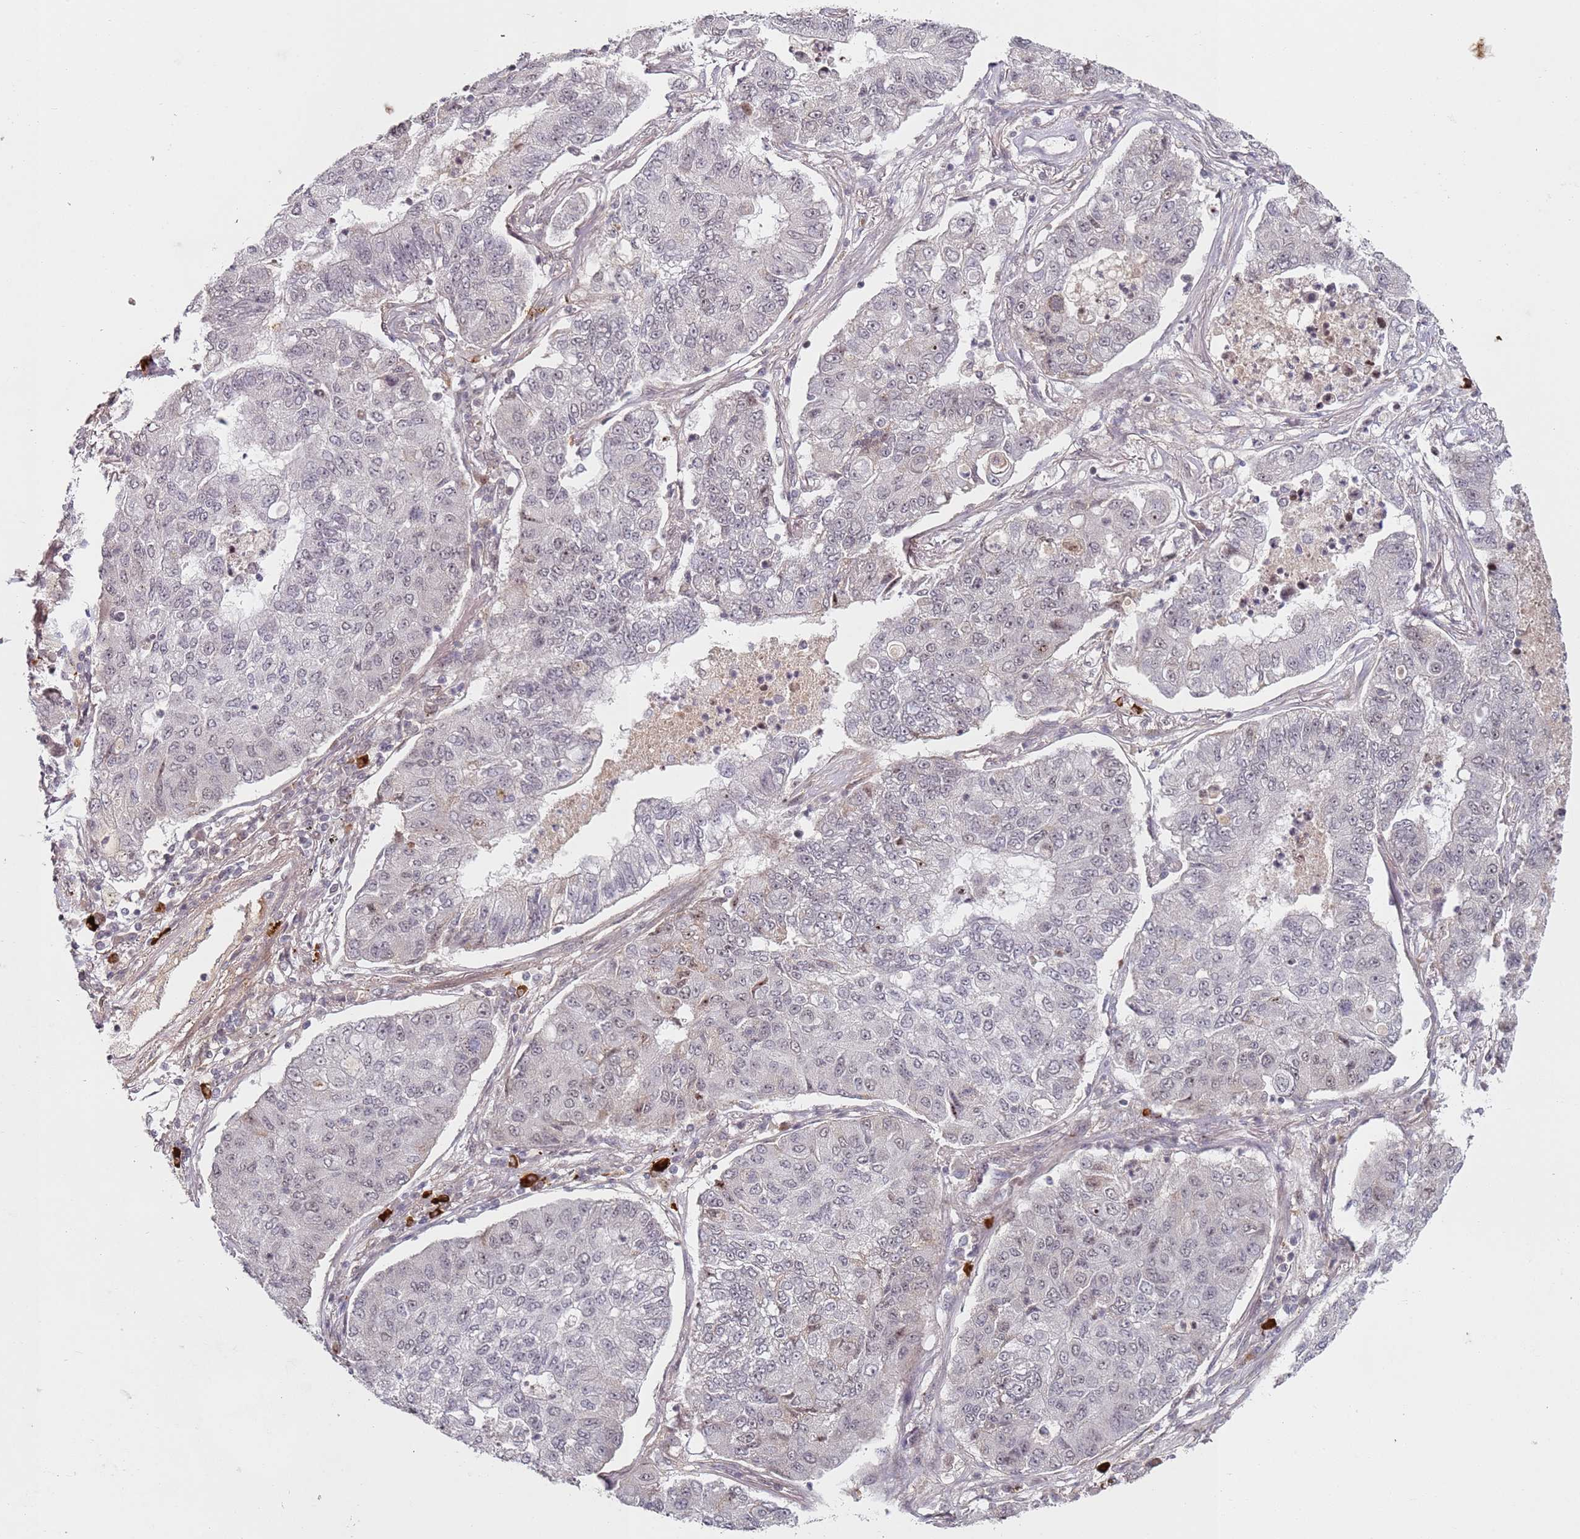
{"staining": {"intensity": "weak", "quantity": "<25%", "location": "nuclear"}, "tissue": "lung cancer", "cell_type": "Tumor cells", "image_type": "cancer", "snomed": [{"axis": "morphology", "description": "Squamous cell carcinoma, NOS"}, {"axis": "topography", "description": "Lung"}], "caption": "The image shows no significant positivity in tumor cells of lung cancer (squamous cell carcinoma).", "gene": "ATF6B", "patient": {"sex": "male", "age": 74}}